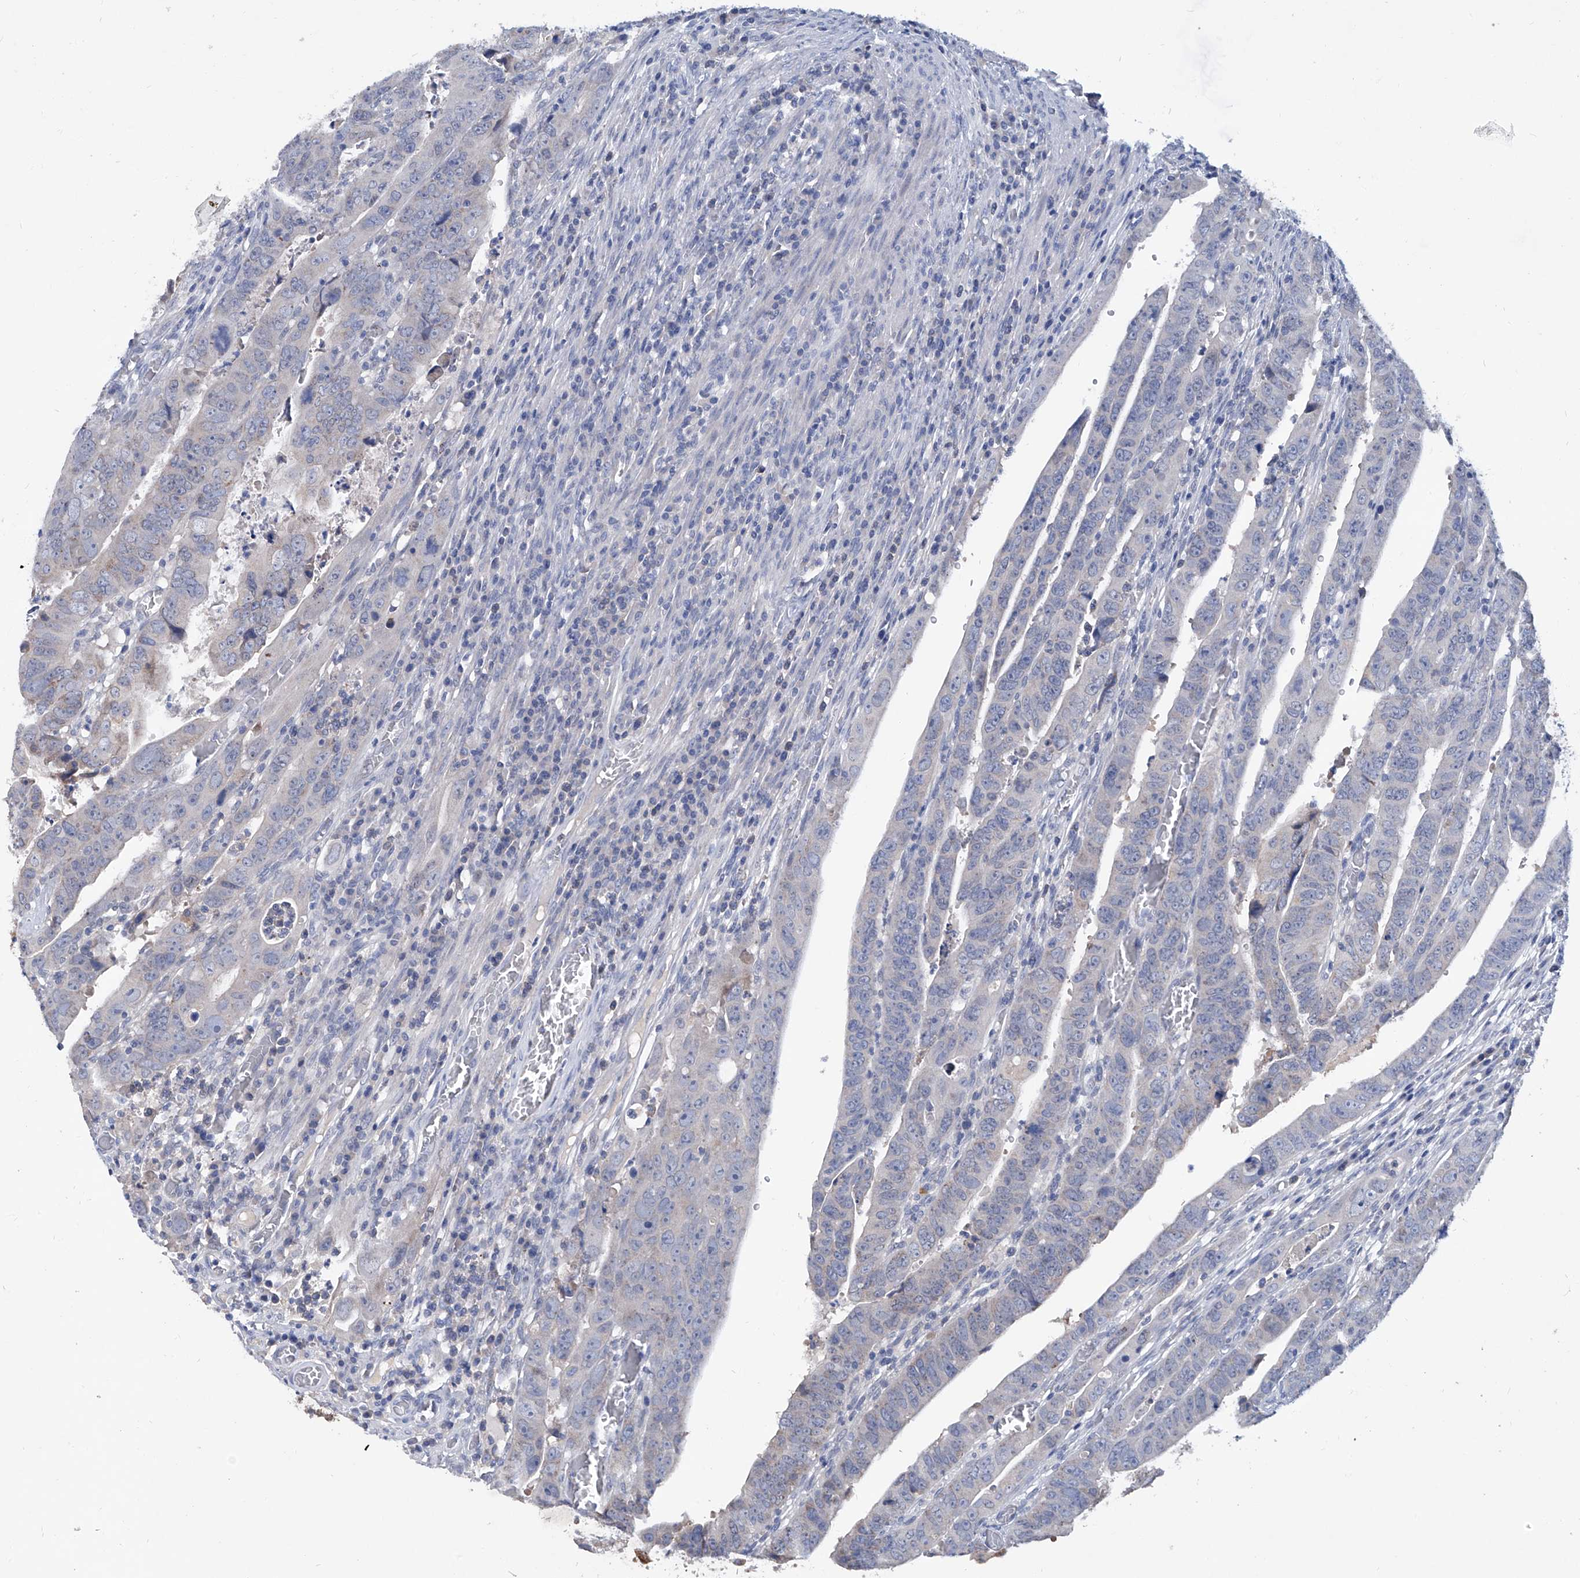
{"staining": {"intensity": "negative", "quantity": "none", "location": "none"}, "tissue": "colorectal cancer", "cell_type": "Tumor cells", "image_type": "cancer", "snomed": [{"axis": "morphology", "description": "Normal tissue, NOS"}, {"axis": "morphology", "description": "Adenocarcinoma, NOS"}, {"axis": "topography", "description": "Rectum"}], "caption": "IHC micrograph of neoplastic tissue: colorectal adenocarcinoma stained with DAB (3,3'-diaminobenzidine) demonstrates no significant protein positivity in tumor cells.", "gene": "KLHL17", "patient": {"sex": "female", "age": 65}}